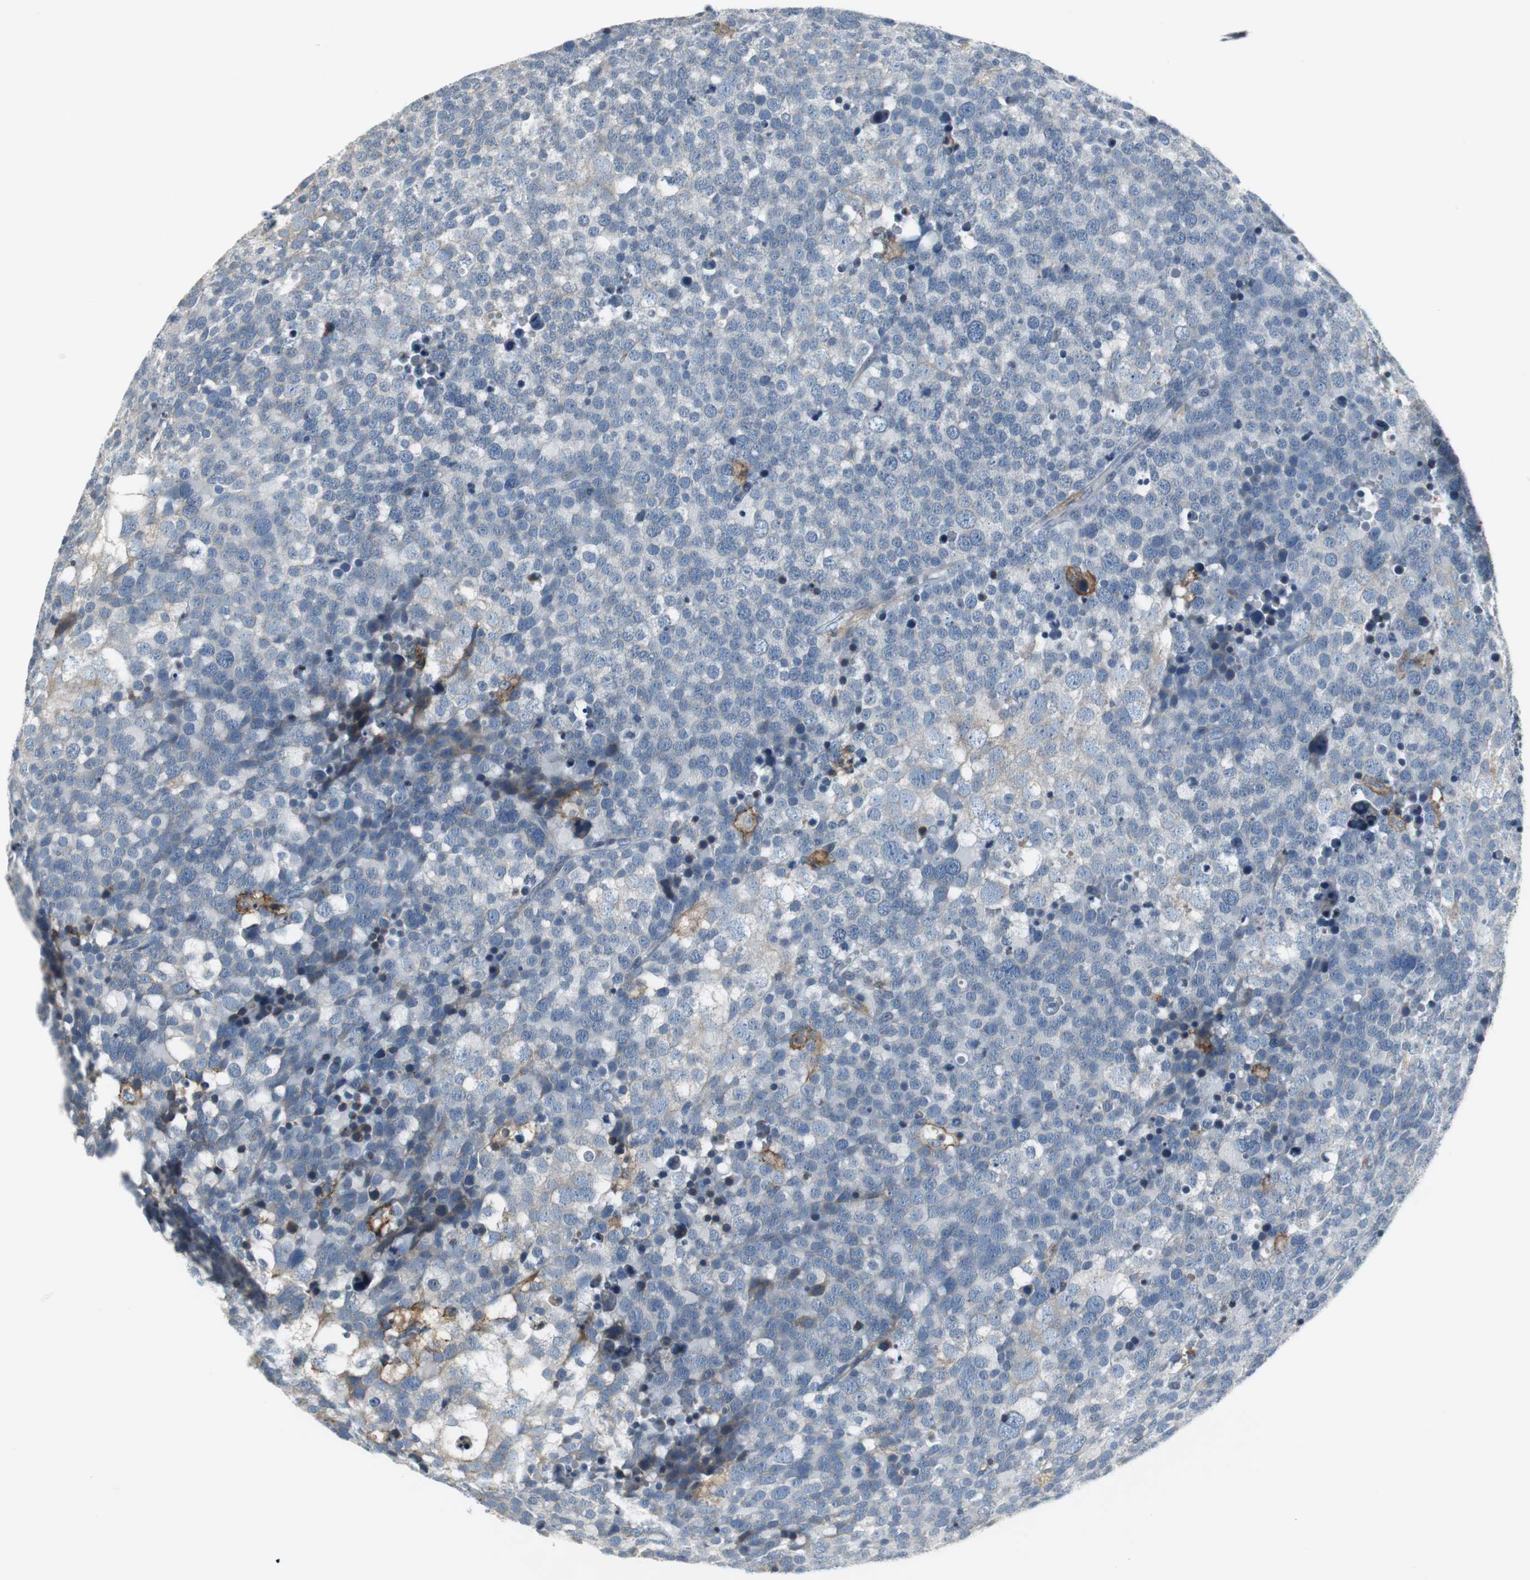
{"staining": {"intensity": "negative", "quantity": "none", "location": "none"}, "tissue": "testis cancer", "cell_type": "Tumor cells", "image_type": "cancer", "snomed": [{"axis": "morphology", "description": "Seminoma, NOS"}, {"axis": "topography", "description": "Testis"}], "caption": "A photomicrograph of testis seminoma stained for a protein shows no brown staining in tumor cells.", "gene": "SLC2A5", "patient": {"sex": "male", "age": 71}}